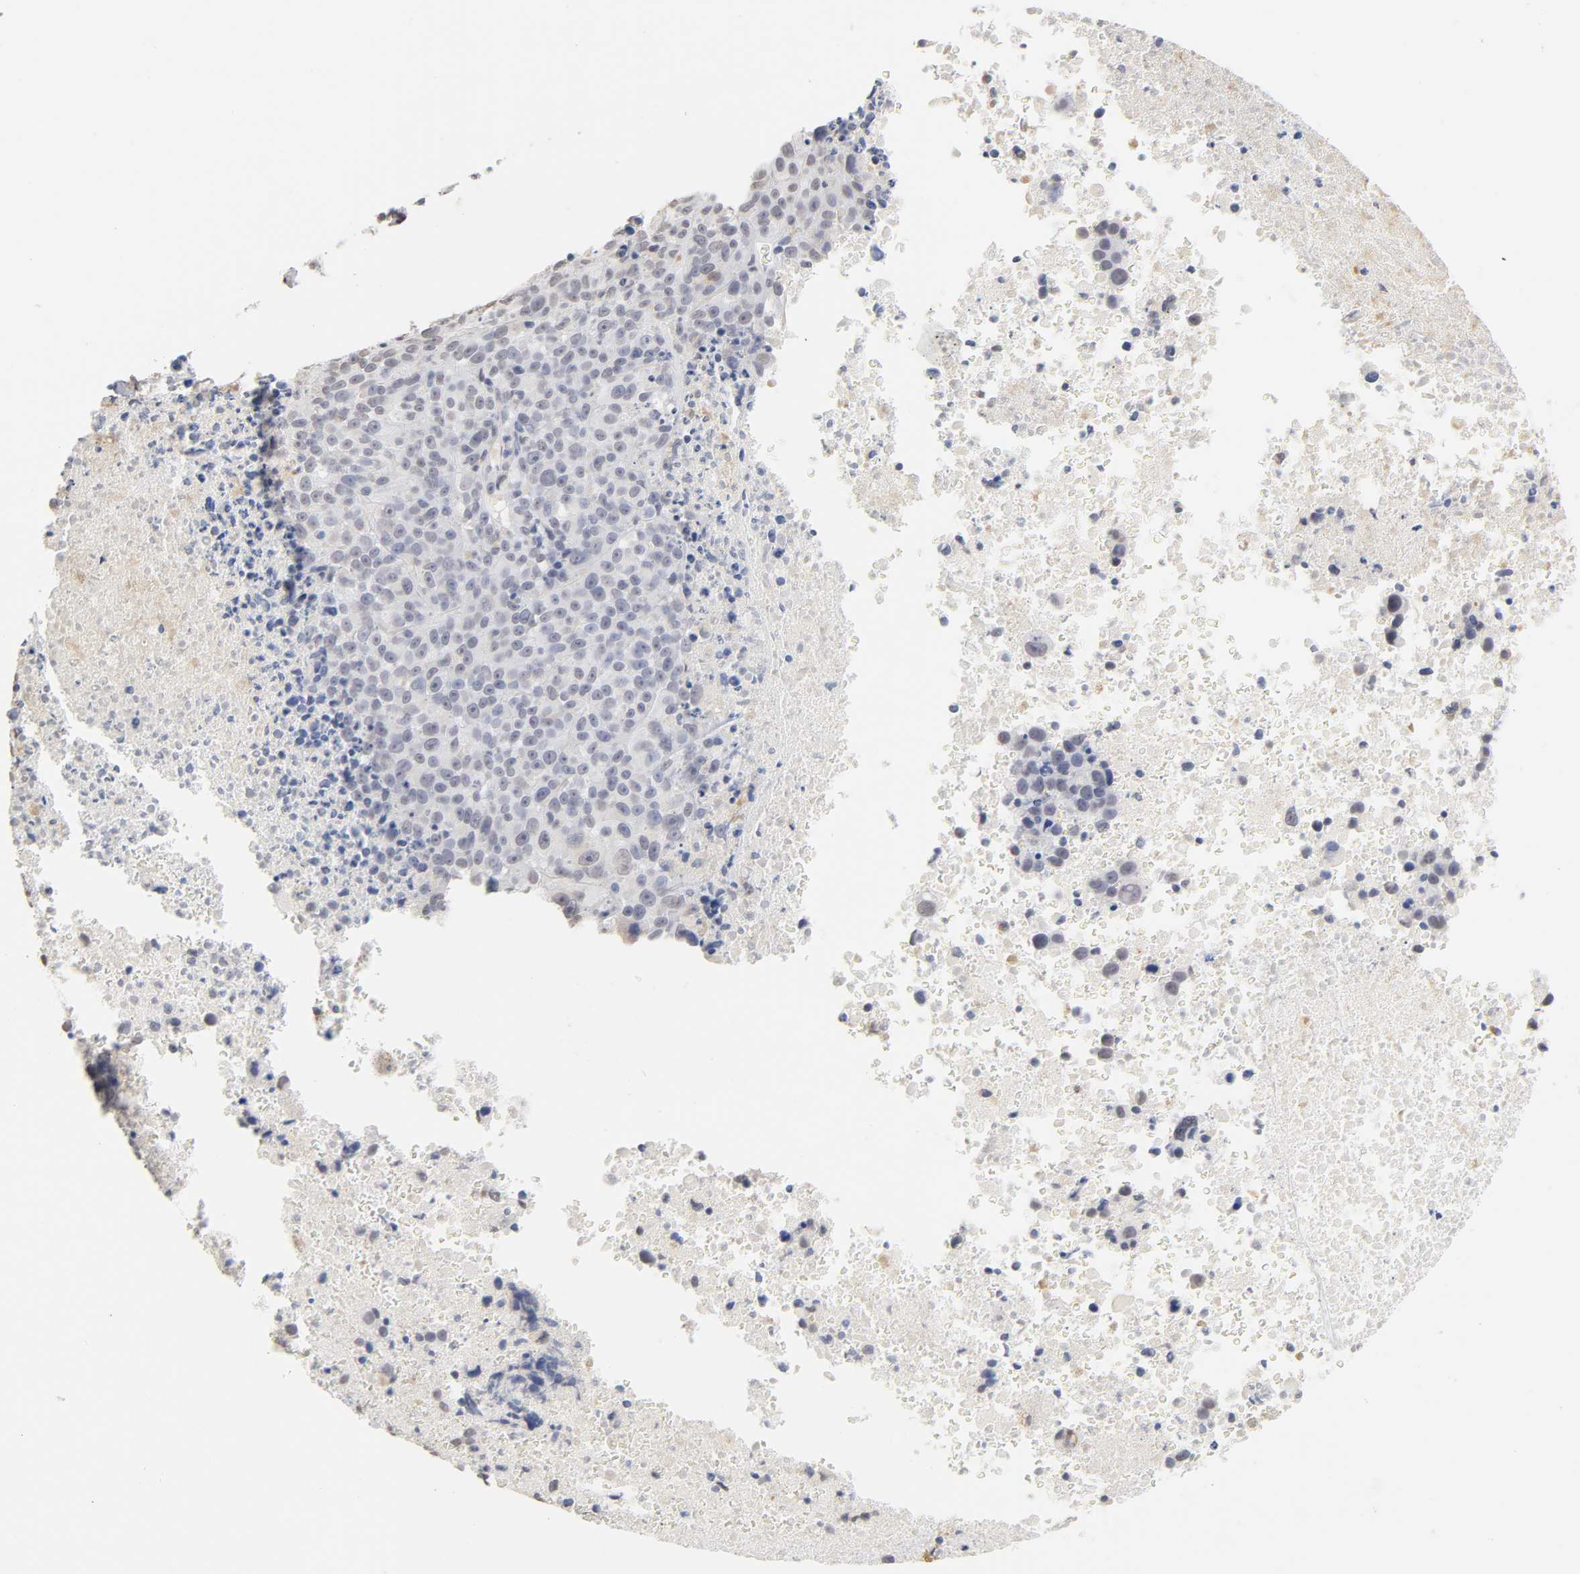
{"staining": {"intensity": "weak", "quantity": "<25%", "location": "cytoplasmic/membranous"}, "tissue": "melanoma", "cell_type": "Tumor cells", "image_type": "cancer", "snomed": [{"axis": "morphology", "description": "Malignant melanoma, Metastatic site"}, {"axis": "topography", "description": "Cerebral cortex"}], "caption": "Tumor cells show no significant staining in melanoma.", "gene": "CRABP2", "patient": {"sex": "female", "age": 52}}